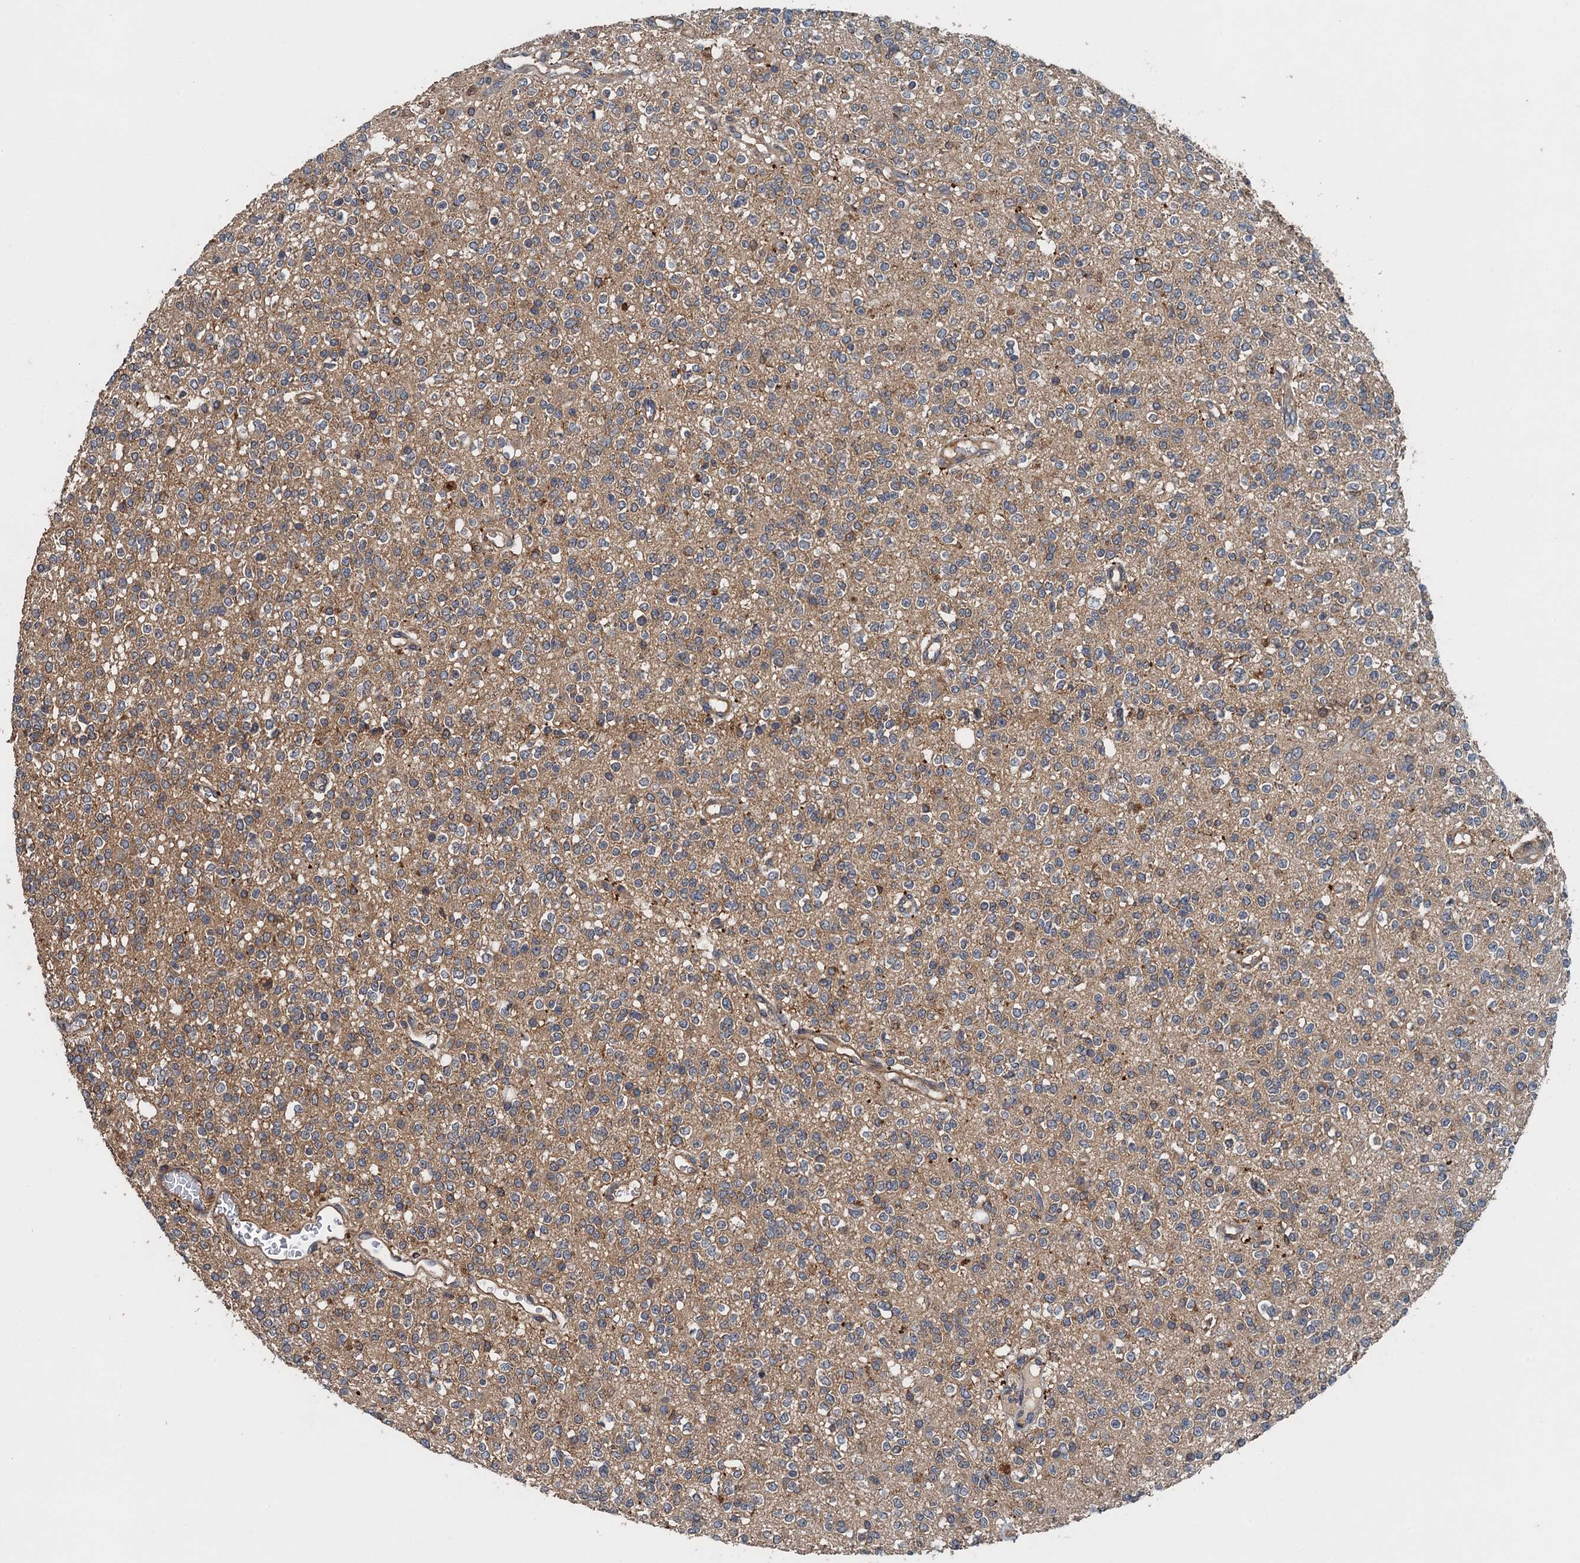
{"staining": {"intensity": "negative", "quantity": "none", "location": "none"}, "tissue": "glioma", "cell_type": "Tumor cells", "image_type": "cancer", "snomed": [{"axis": "morphology", "description": "Glioma, malignant, High grade"}, {"axis": "topography", "description": "Brain"}], "caption": "DAB immunohistochemical staining of human glioma displays no significant expression in tumor cells.", "gene": "BORCS5", "patient": {"sex": "male", "age": 34}}